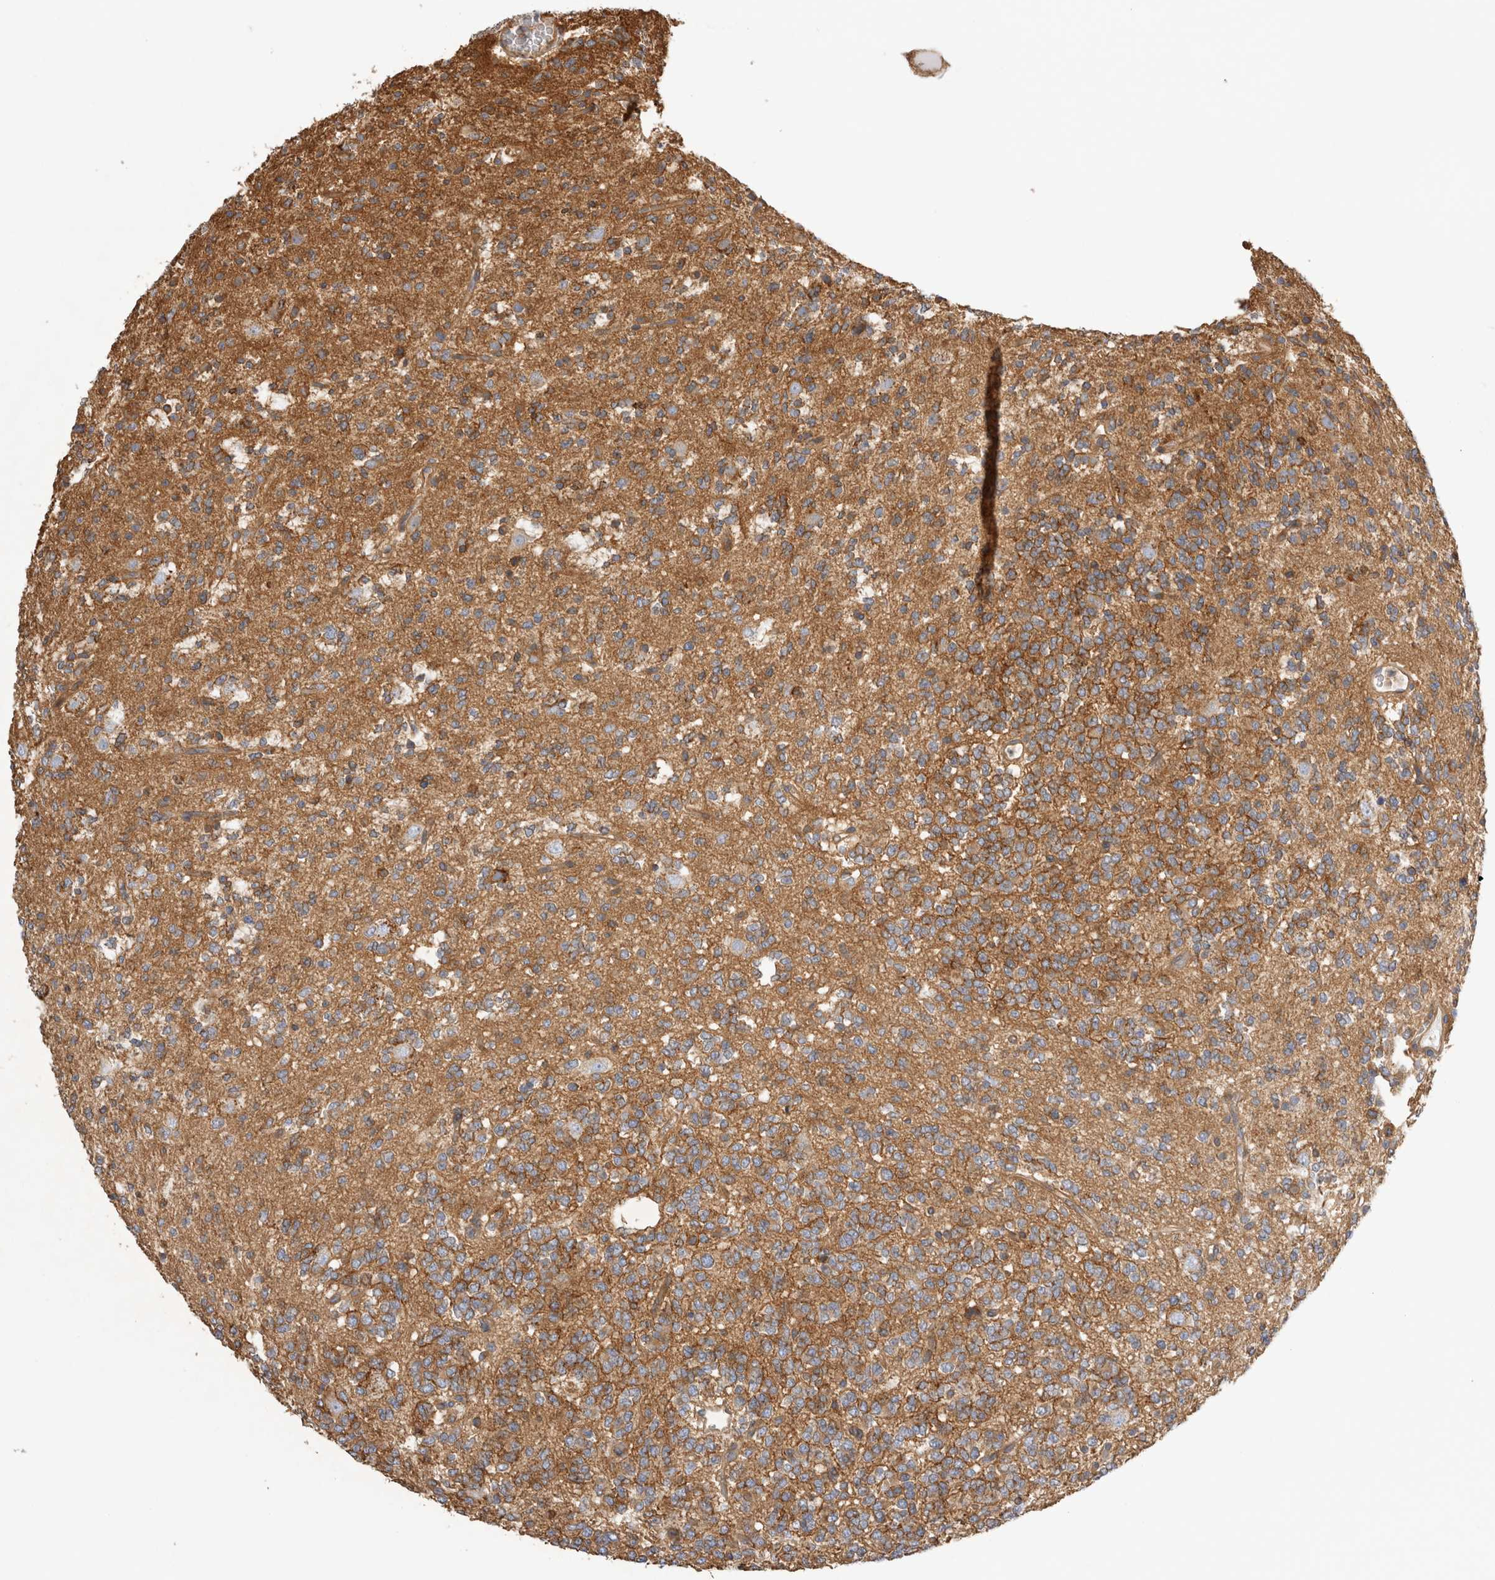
{"staining": {"intensity": "moderate", "quantity": ">75%", "location": "cytoplasmic/membranous"}, "tissue": "glioma", "cell_type": "Tumor cells", "image_type": "cancer", "snomed": [{"axis": "morphology", "description": "Glioma, malignant, Low grade"}, {"axis": "topography", "description": "Brain"}], "caption": "Low-grade glioma (malignant) tissue reveals moderate cytoplasmic/membranous positivity in about >75% of tumor cells, visualized by immunohistochemistry. The staining is performed using DAB (3,3'-diaminobenzidine) brown chromogen to label protein expression. The nuclei are counter-stained blue using hematoxylin.", "gene": "CHMP6", "patient": {"sex": "male", "age": 38}}